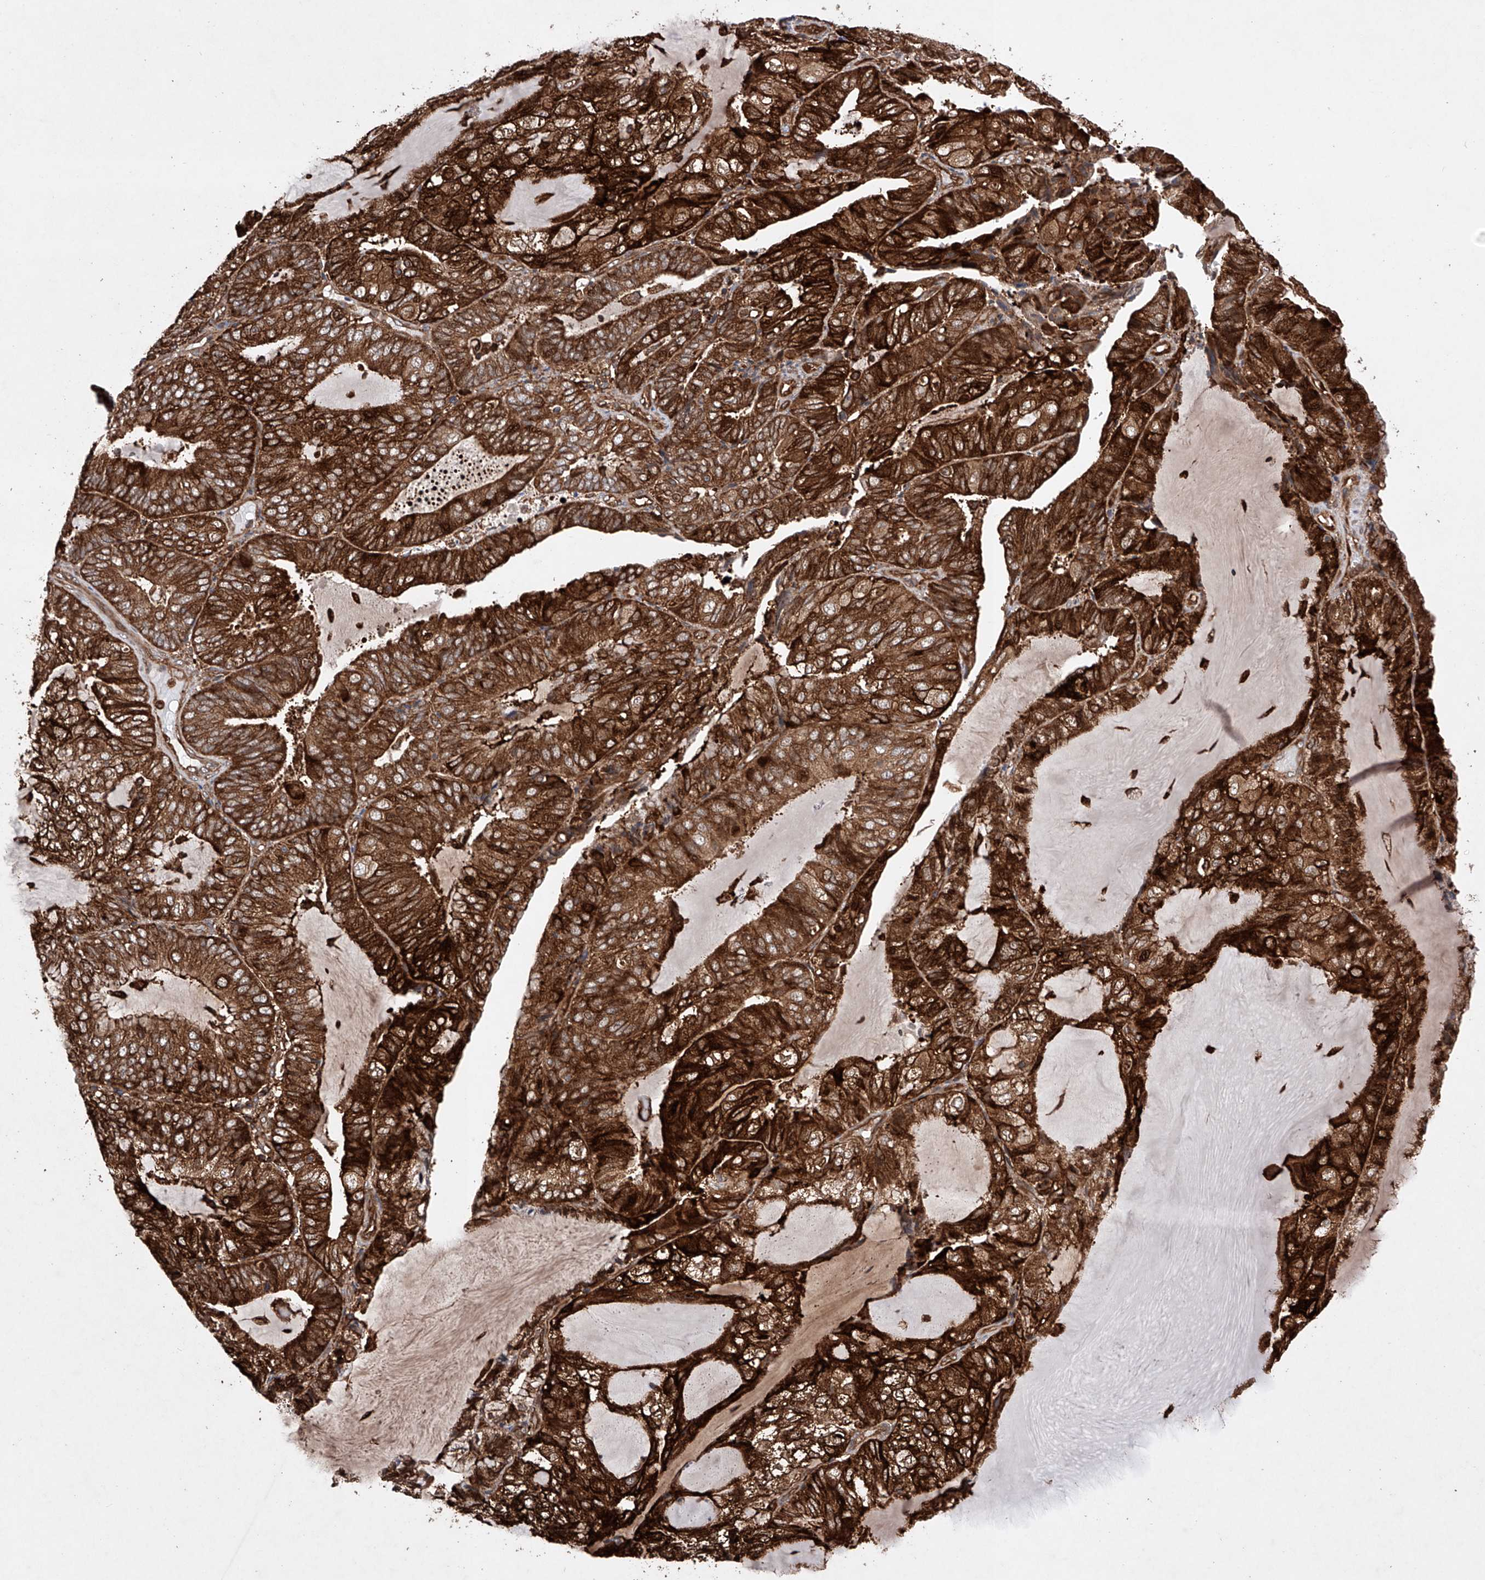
{"staining": {"intensity": "strong", "quantity": ">75%", "location": "cytoplasmic/membranous"}, "tissue": "endometrial cancer", "cell_type": "Tumor cells", "image_type": "cancer", "snomed": [{"axis": "morphology", "description": "Adenocarcinoma, NOS"}, {"axis": "topography", "description": "Endometrium"}], "caption": "Immunohistochemistry micrograph of neoplastic tissue: endometrial cancer (adenocarcinoma) stained using immunohistochemistry displays high levels of strong protein expression localized specifically in the cytoplasmic/membranous of tumor cells, appearing as a cytoplasmic/membranous brown color.", "gene": "TIMM23", "patient": {"sex": "female", "age": 81}}